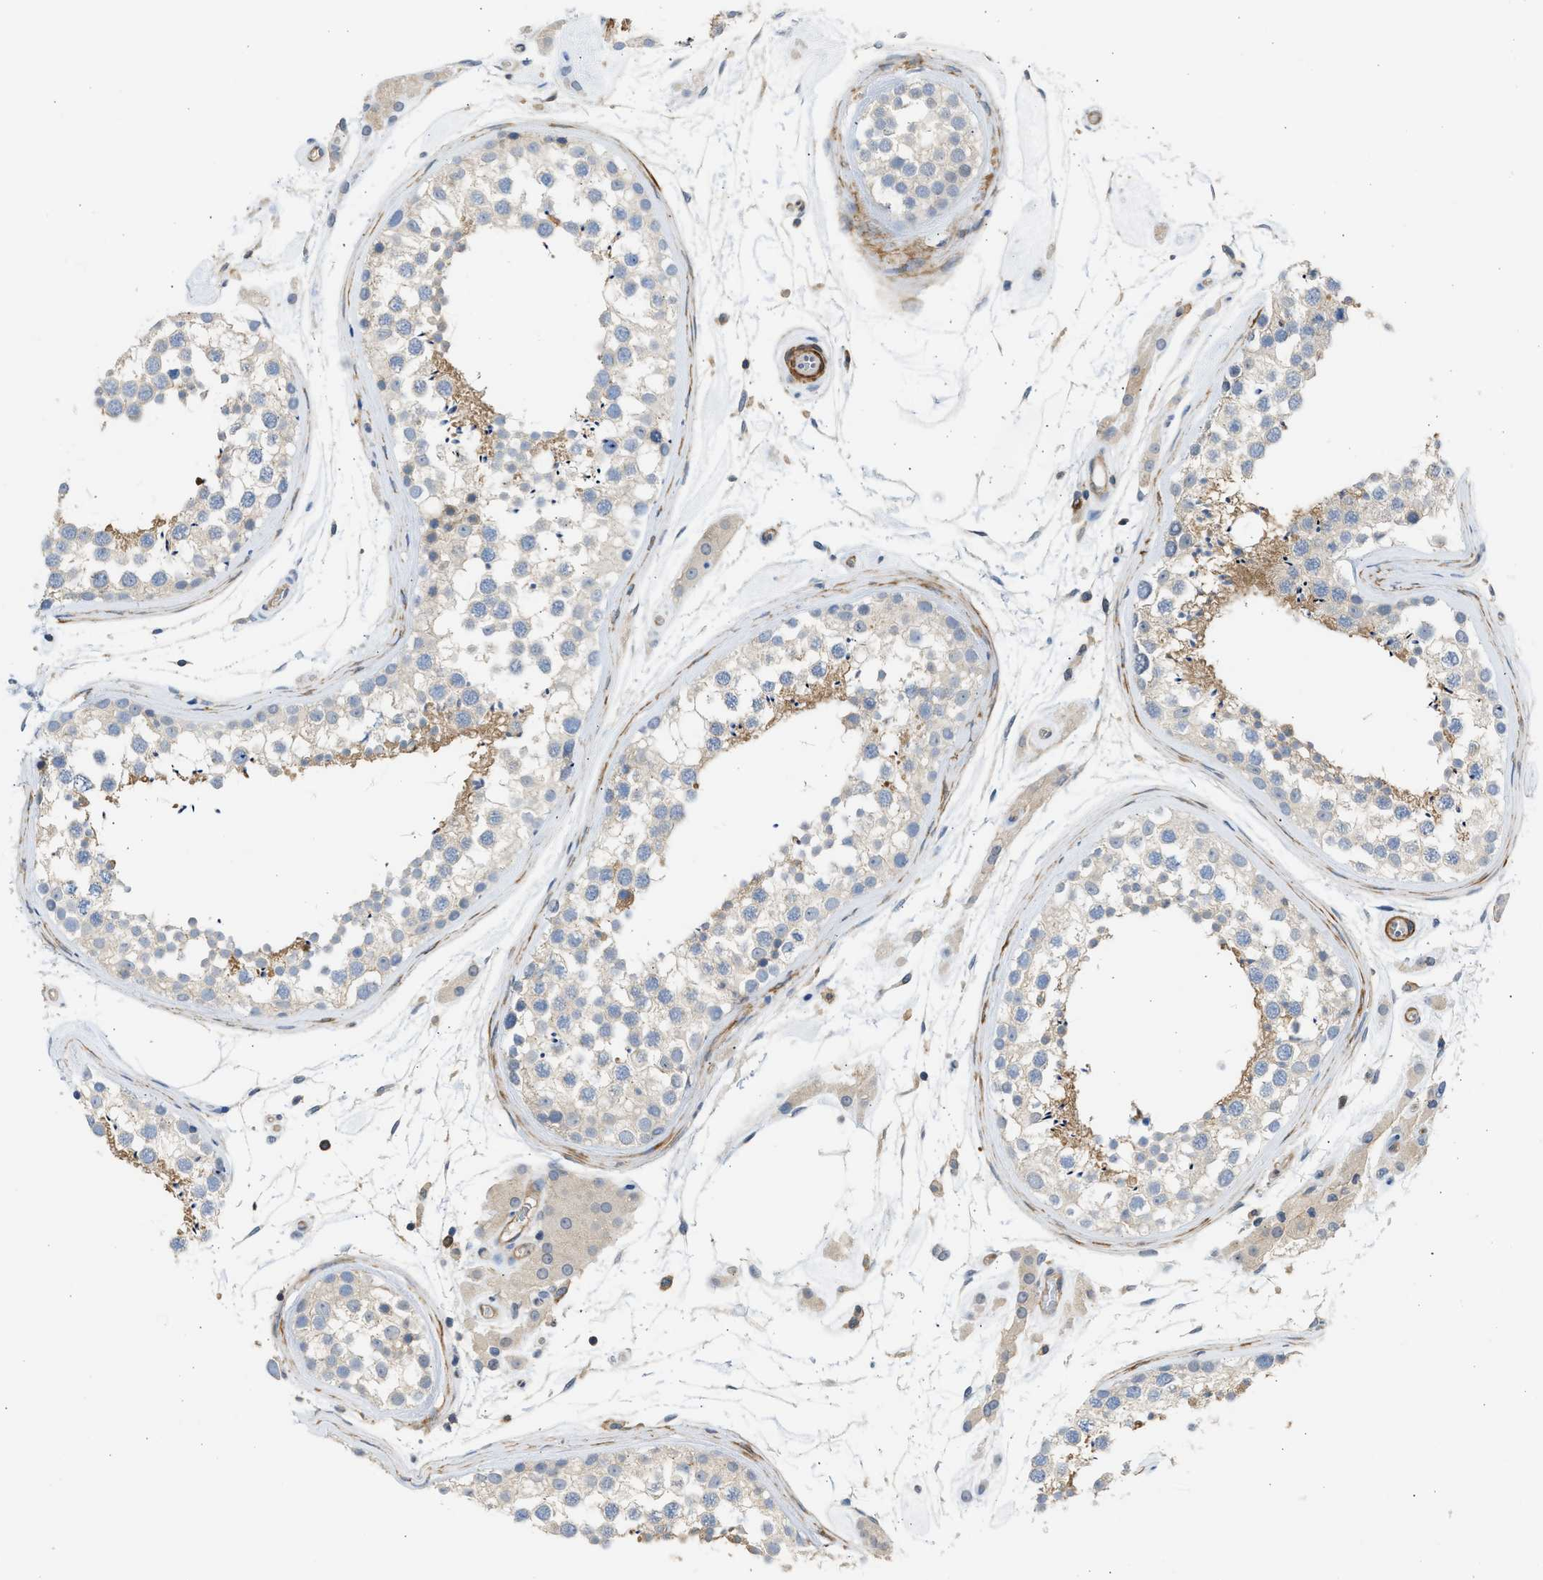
{"staining": {"intensity": "negative", "quantity": "none", "location": "none"}, "tissue": "testis", "cell_type": "Cells in seminiferous ducts", "image_type": "normal", "snomed": [{"axis": "morphology", "description": "Normal tissue, NOS"}, {"axis": "topography", "description": "Testis"}], "caption": "IHC of benign testis shows no staining in cells in seminiferous ducts.", "gene": "PCNX3", "patient": {"sex": "male", "age": 46}}